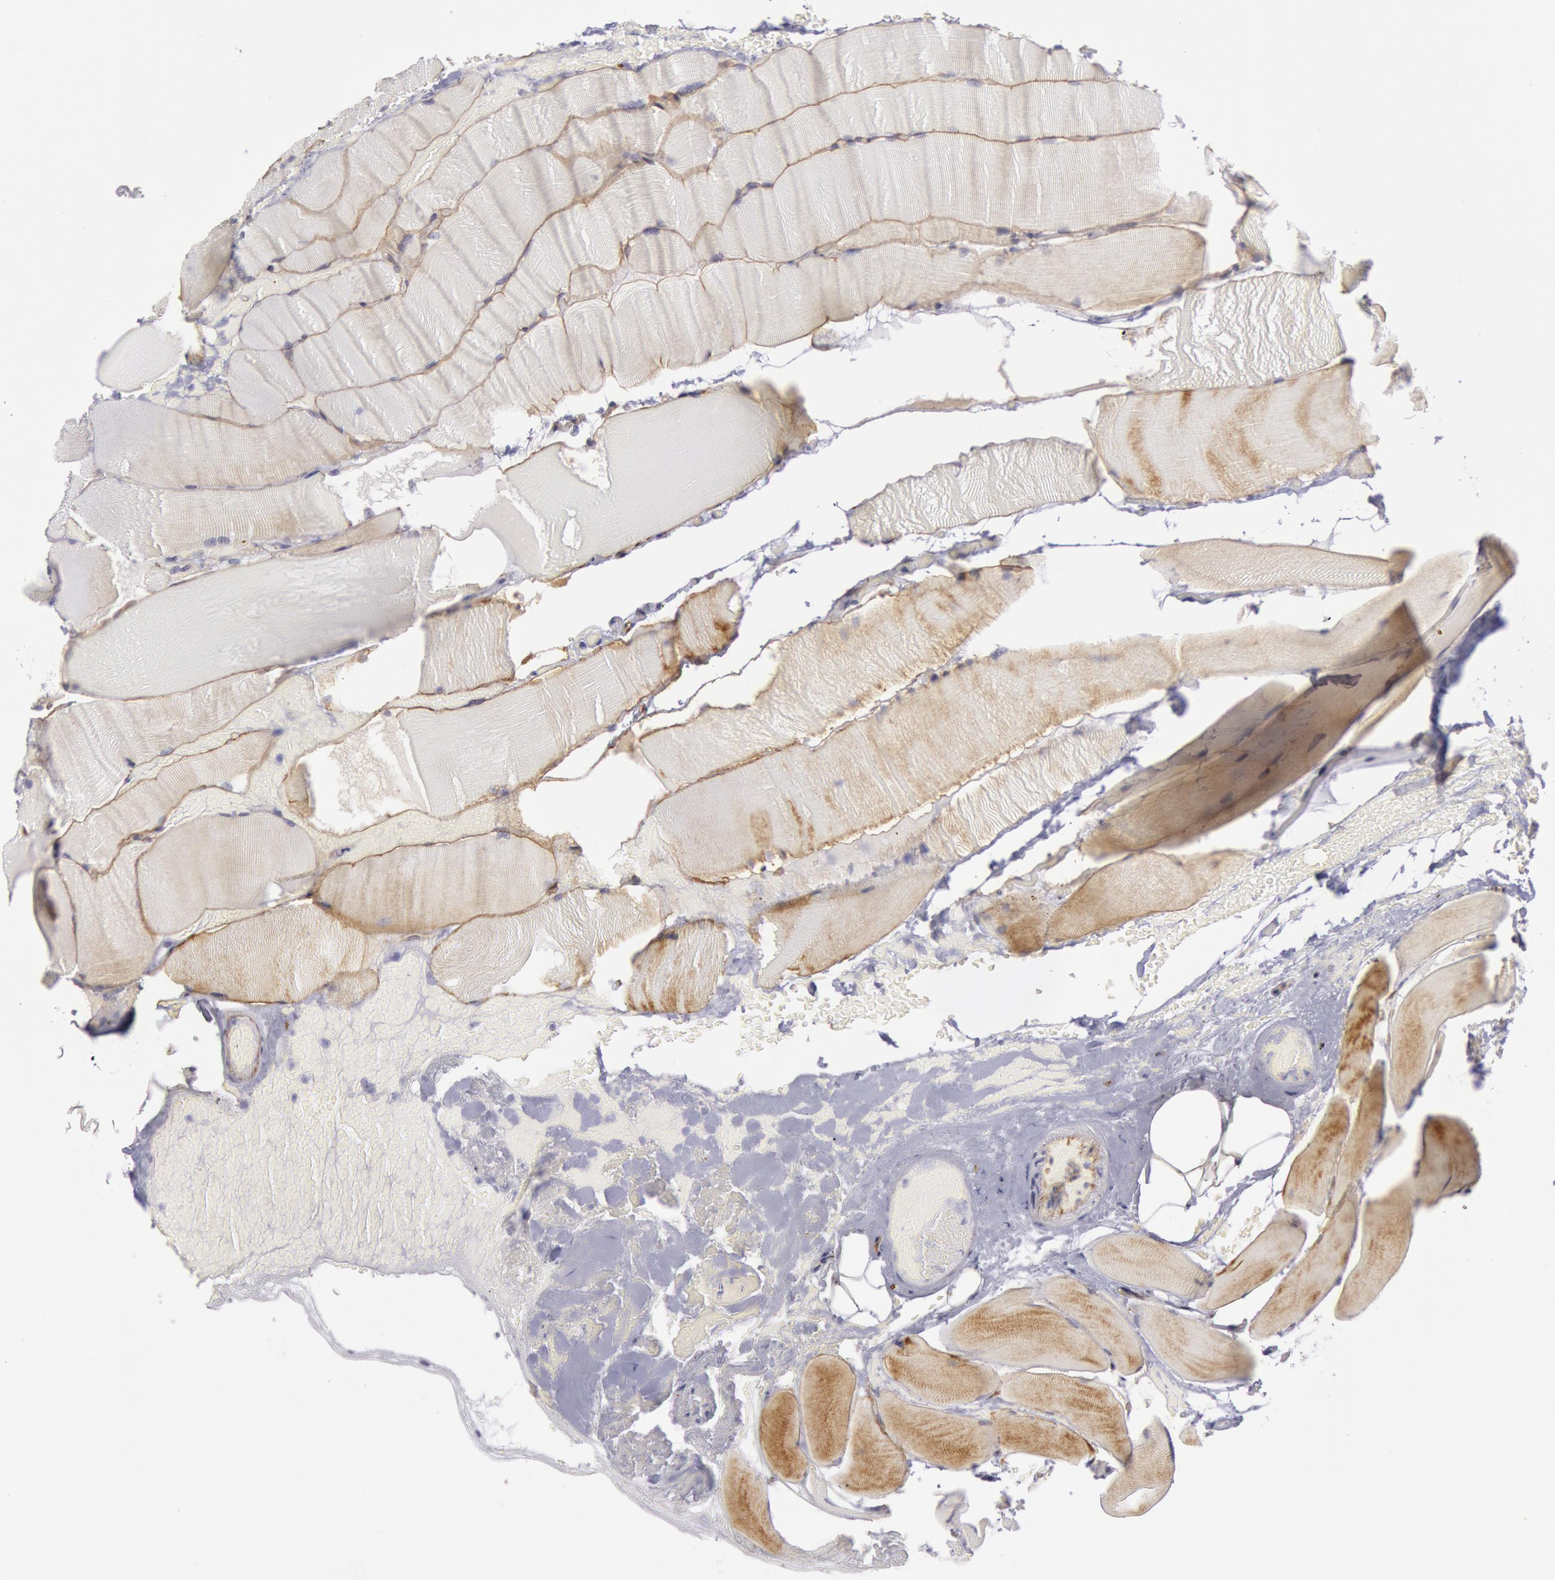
{"staining": {"intensity": "negative", "quantity": "none", "location": "none"}, "tissue": "parathyroid gland", "cell_type": "Glandular cells", "image_type": "normal", "snomed": [{"axis": "morphology", "description": "Normal tissue, NOS"}, {"axis": "topography", "description": "Skeletal muscle"}, {"axis": "topography", "description": "Parathyroid gland"}], "caption": "High magnification brightfield microscopy of normal parathyroid gland stained with DAB (brown) and counterstained with hematoxylin (blue): glandular cells show no significant expression.", "gene": "CDH13", "patient": {"sex": "female", "age": 37}}